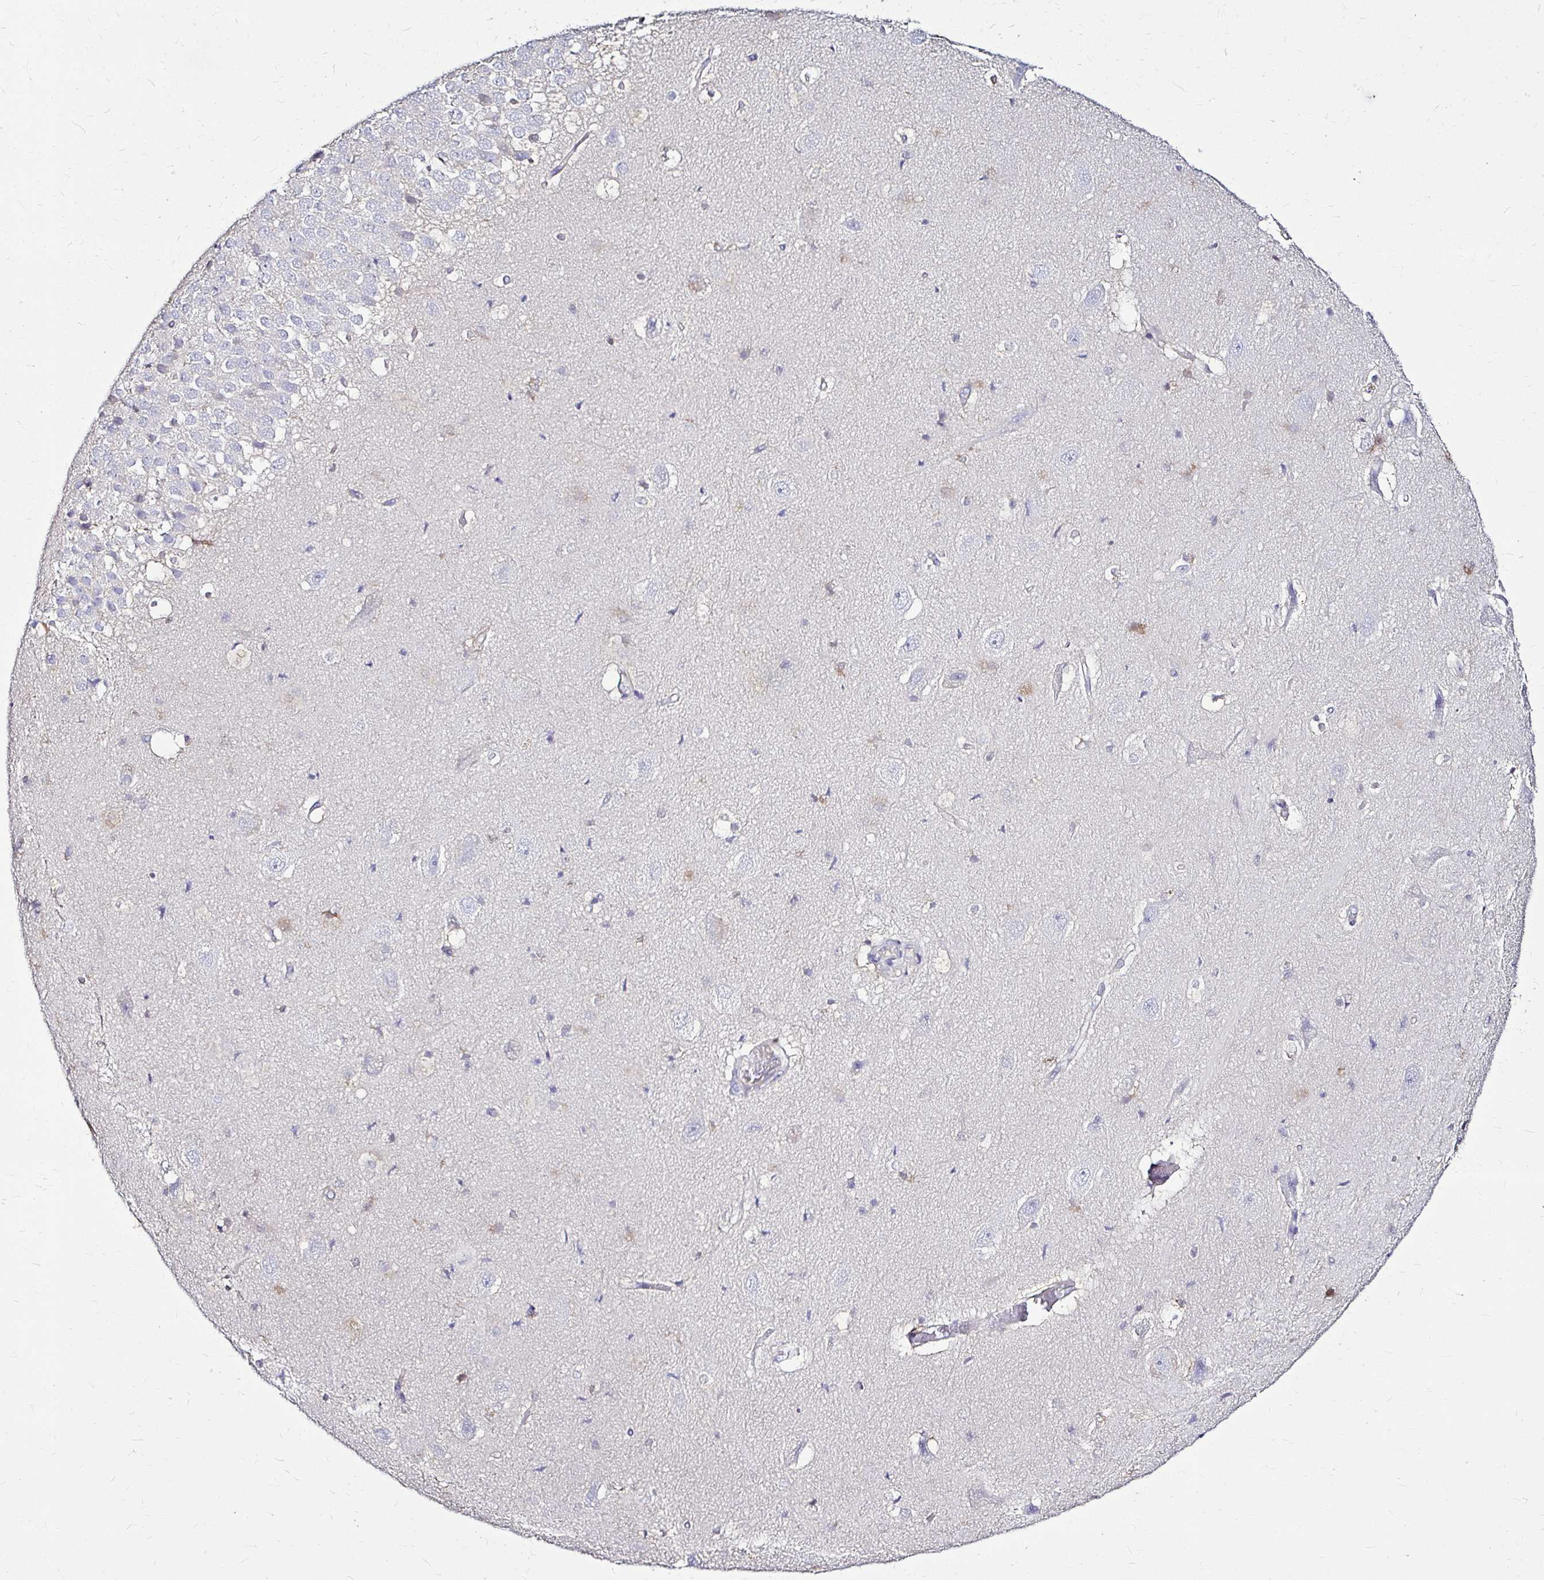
{"staining": {"intensity": "negative", "quantity": "none", "location": "none"}, "tissue": "hippocampus", "cell_type": "Glial cells", "image_type": "normal", "snomed": [{"axis": "morphology", "description": "Normal tissue, NOS"}, {"axis": "topography", "description": "Hippocampus"}], "caption": "Immunohistochemistry (IHC) of benign hippocampus shows no positivity in glial cells.", "gene": "IDH1", "patient": {"sex": "male", "age": 26}}